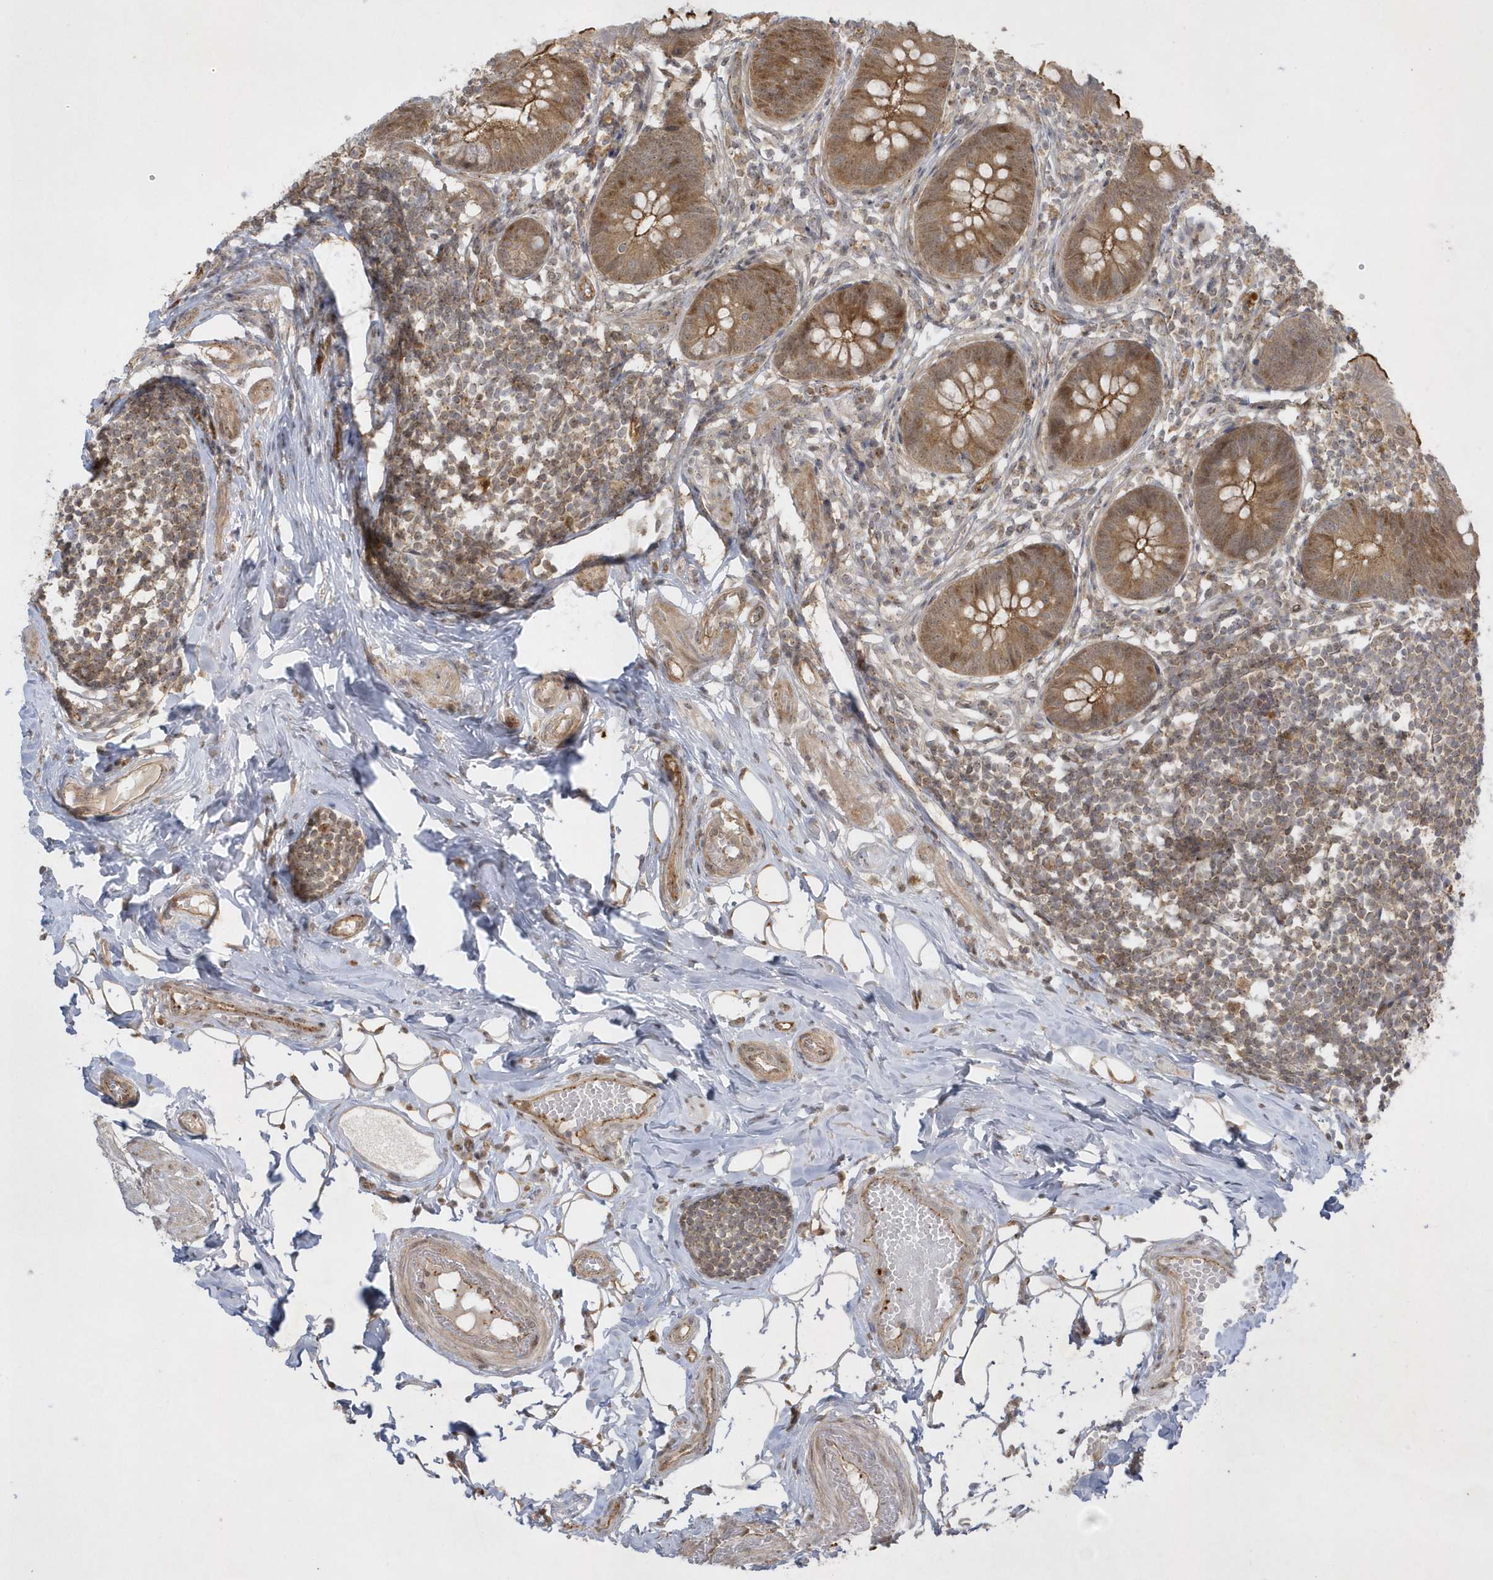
{"staining": {"intensity": "moderate", "quantity": ">75%", "location": "cytoplasmic/membranous,nuclear"}, "tissue": "appendix", "cell_type": "Glandular cells", "image_type": "normal", "snomed": [{"axis": "morphology", "description": "Normal tissue, NOS"}, {"axis": "topography", "description": "Appendix"}], "caption": "Immunohistochemistry (IHC) of normal human appendix shows medium levels of moderate cytoplasmic/membranous,nuclear expression in approximately >75% of glandular cells.", "gene": "NAF1", "patient": {"sex": "female", "age": 62}}